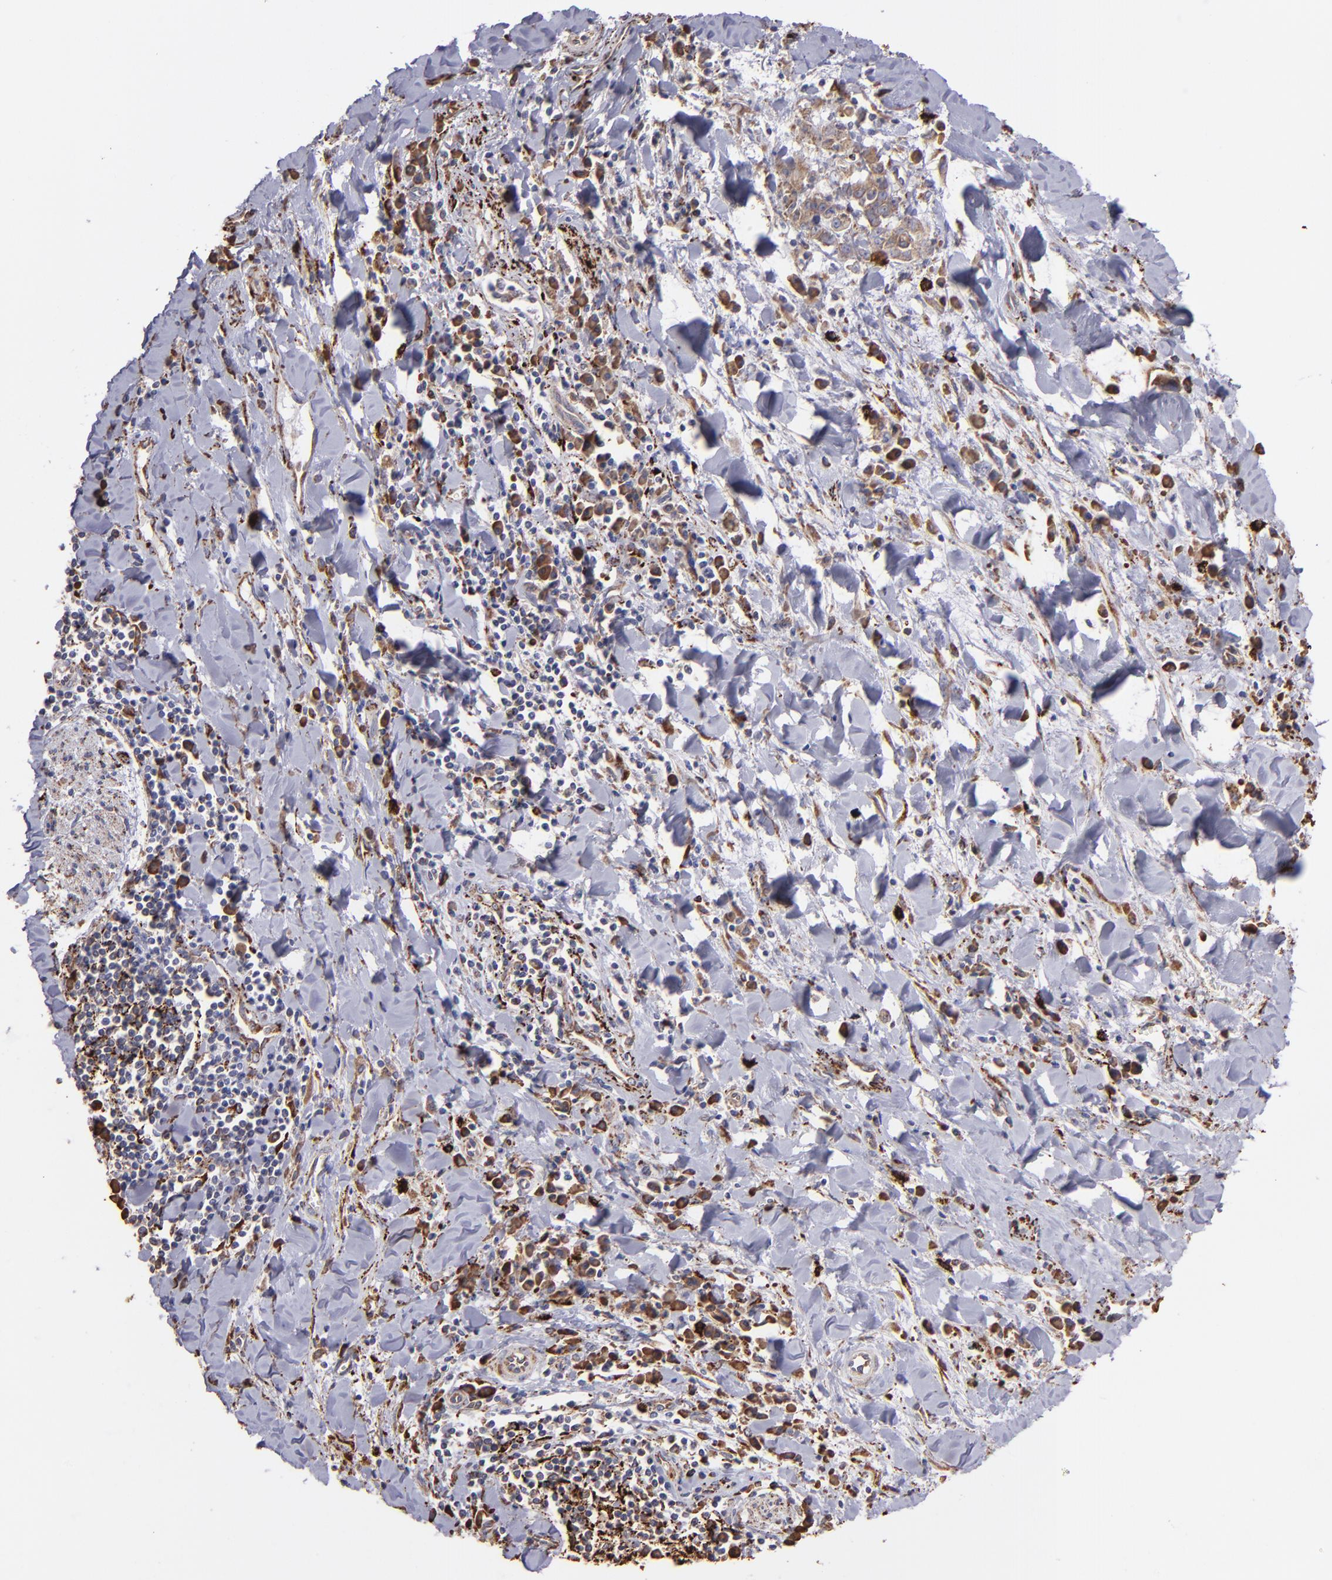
{"staining": {"intensity": "strong", "quantity": ">75%", "location": "cytoplasmic/membranous"}, "tissue": "liver cancer", "cell_type": "Tumor cells", "image_type": "cancer", "snomed": [{"axis": "morphology", "description": "Cholangiocarcinoma"}, {"axis": "topography", "description": "Liver"}], "caption": "Protein staining shows strong cytoplasmic/membranous staining in approximately >75% of tumor cells in cholangiocarcinoma (liver).", "gene": "MAOB", "patient": {"sex": "male", "age": 57}}